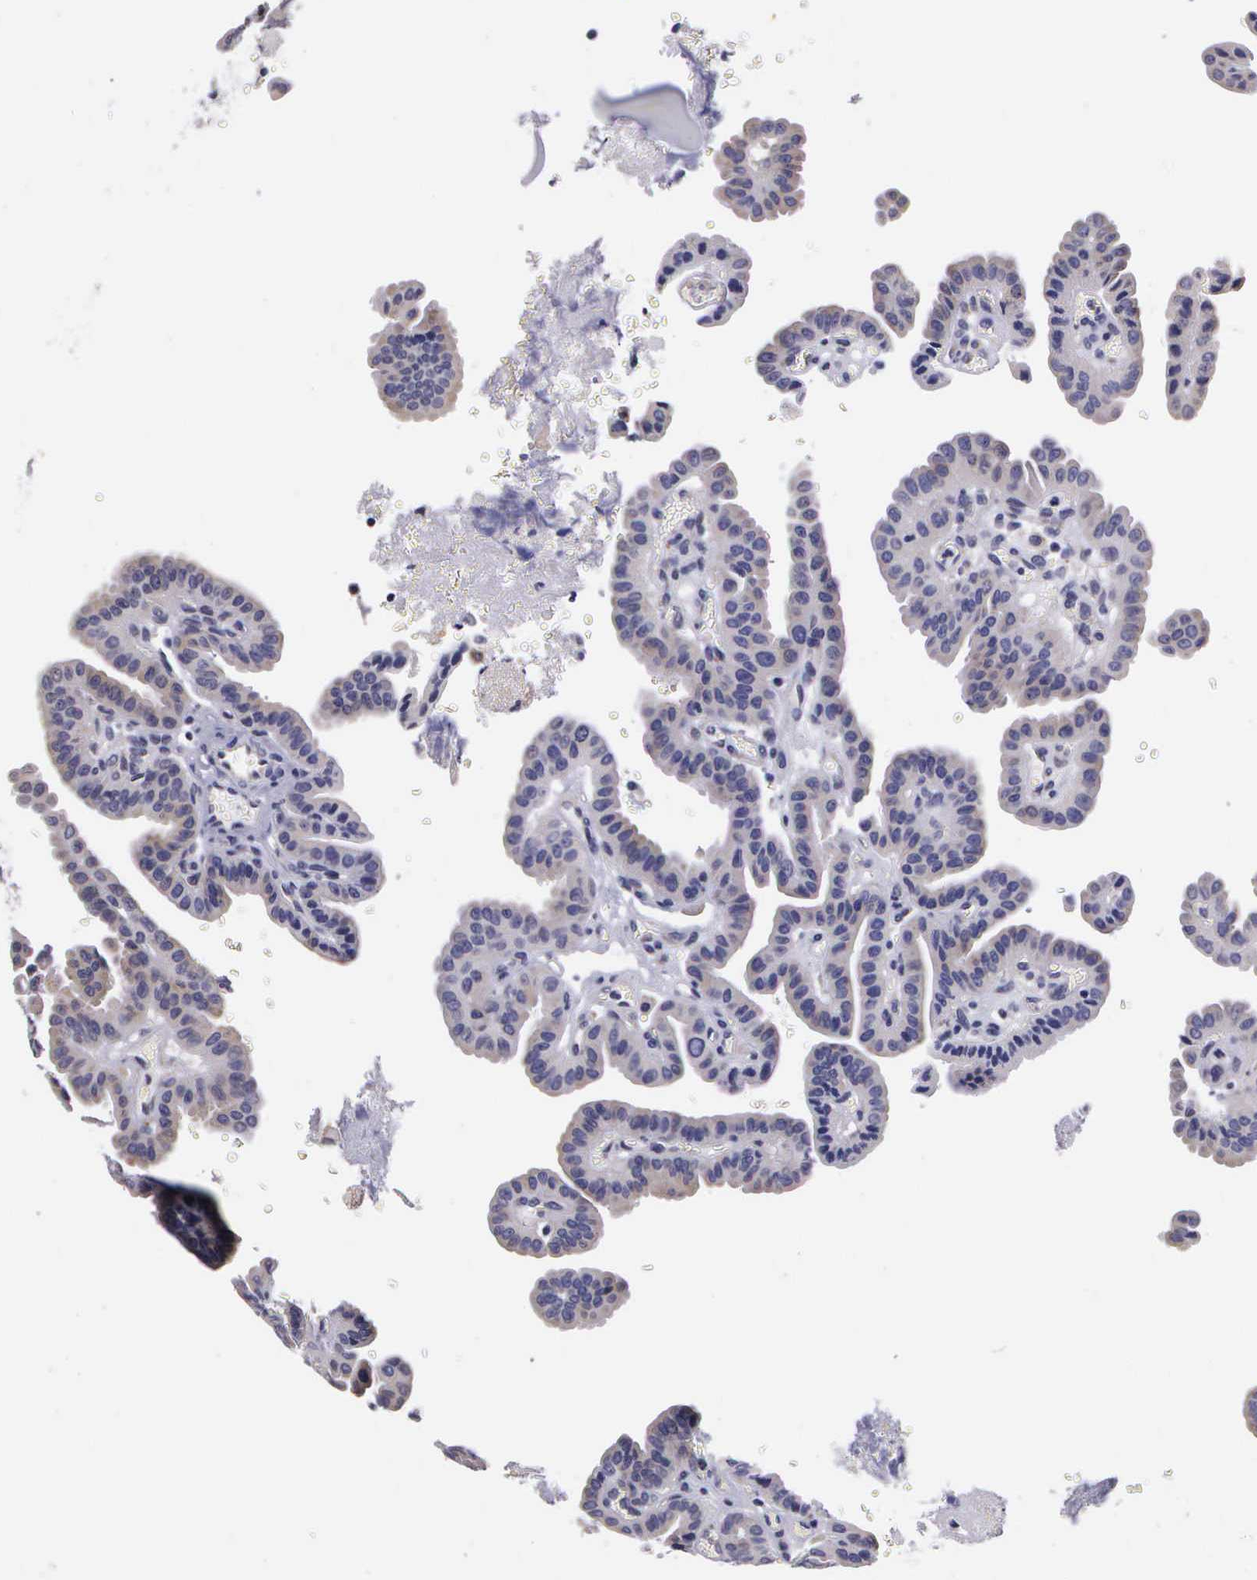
{"staining": {"intensity": "weak", "quantity": "25%-75%", "location": "cytoplasmic/membranous"}, "tissue": "thyroid cancer", "cell_type": "Tumor cells", "image_type": "cancer", "snomed": [{"axis": "morphology", "description": "Papillary adenocarcinoma, NOS"}, {"axis": "topography", "description": "Thyroid gland"}], "caption": "Immunohistochemical staining of thyroid cancer (papillary adenocarcinoma) shows weak cytoplasmic/membranous protein positivity in about 25%-75% of tumor cells.", "gene": "CRELD2", "patient": {"sex": "male", "age": 87}}